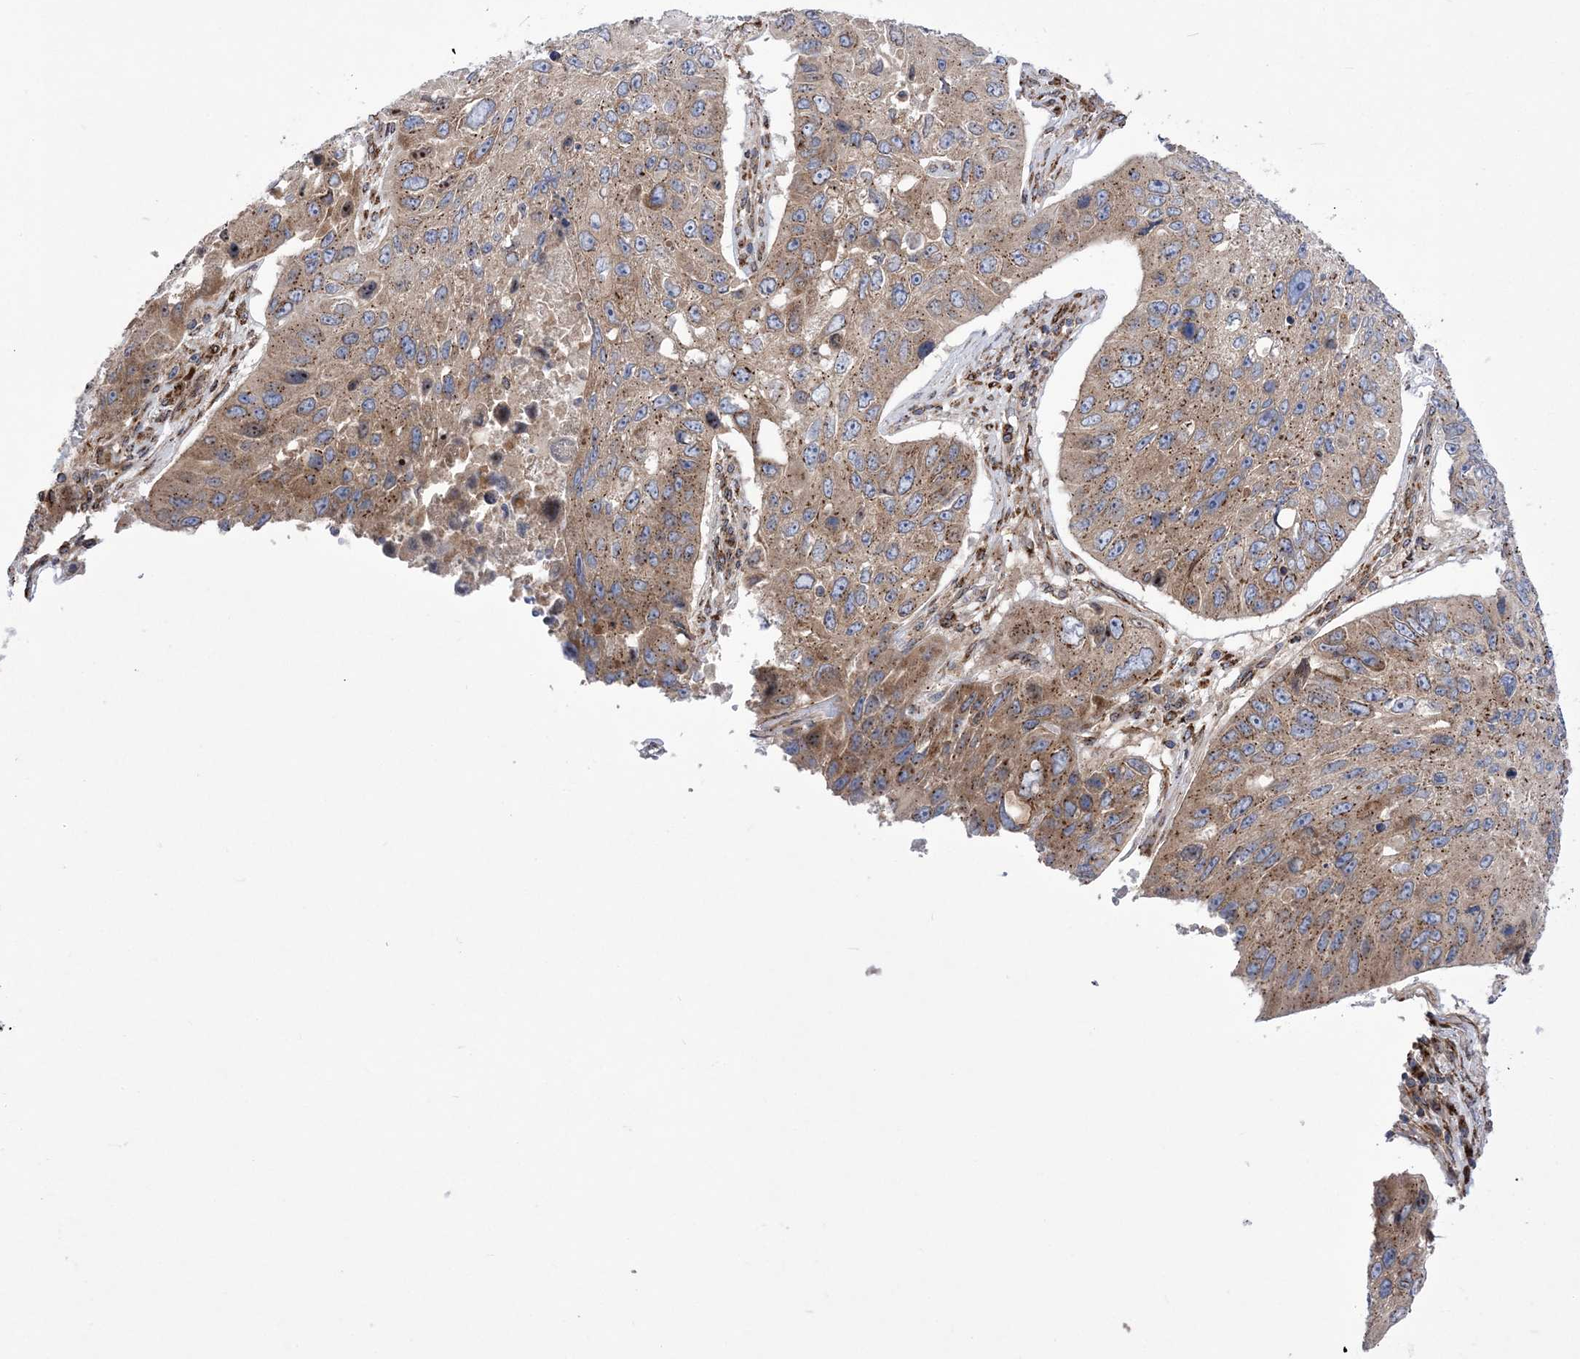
{"staining": {"intensity": "moderate", "quantity": ">75%", "location": "cytoplasmic/membranous"}, "tissue": "lung cancer", "cell_type": "Tumor cells", "image_type": "cancer", "snomed": [{"axis": "morphology", "description": "Squamous cell carcinoma, NOS"}, {"axis": "topography", "description": "Lung"}], "caption": "Brown immunohistochemical staining in human lung squamous cell carcinoma exhibits moderate cytoplasmic/membranous staining in about >75% of tumor cells.", "gene": "COPB2", "patient": {"sex": "male", "age": 61}}